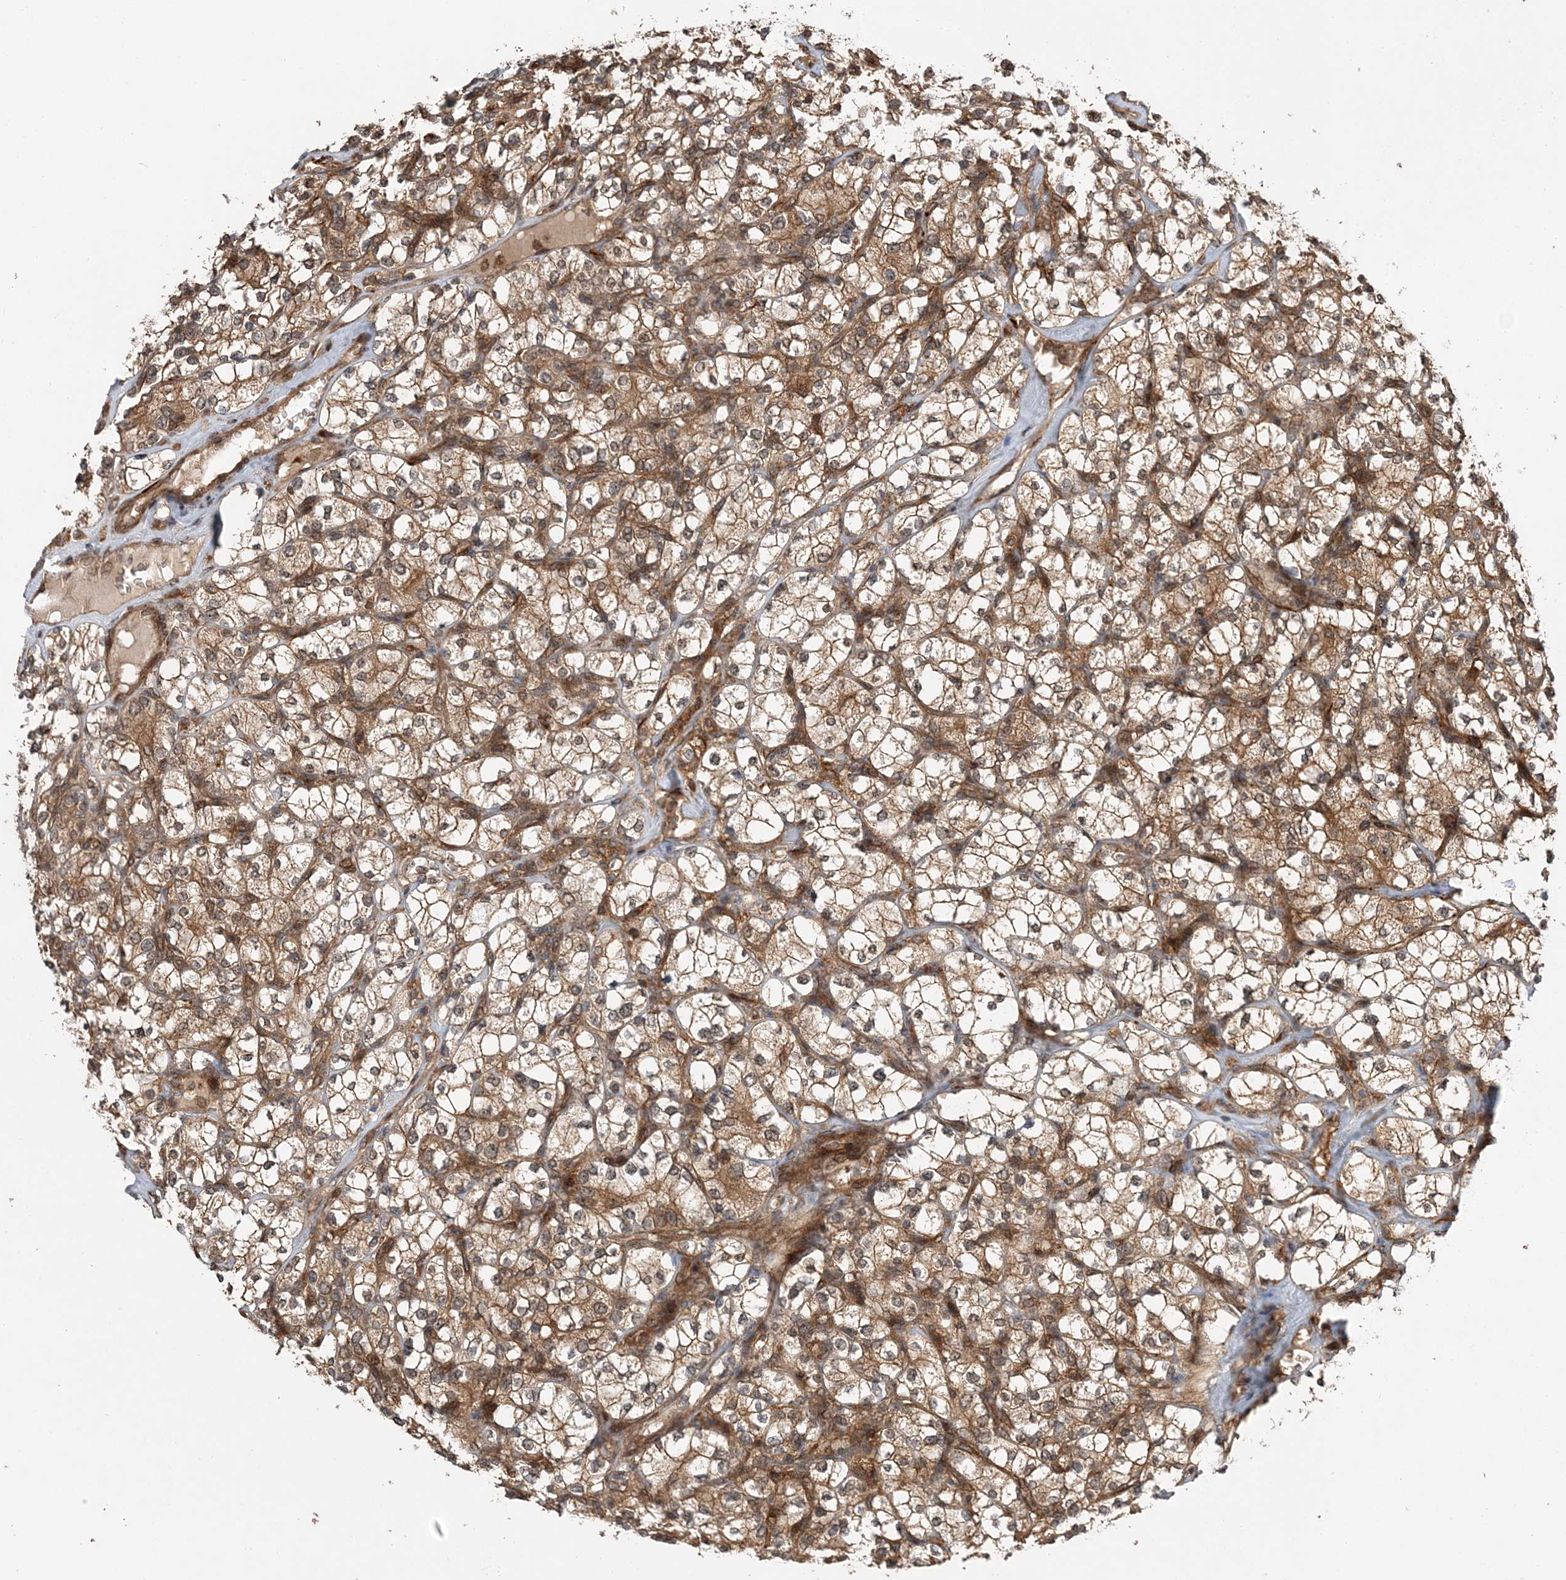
{"staining": {"intensity": "moderate", "quantity": ">75%", "location": "cytoplasmic/membranous,nuclear"}, "tissue": "renal cancer", "cell_type": "Tumor cells", "image_type": "cancer", "snomed": [{"axis": "morphology", "description": "Adenocarcinoma, NOS"}, {"axis": "topography", "description": "Kidney"}], "caption": "A histopathology image of adenocarcinoma (renal) stained for a protein demonstrates moderate cytoplasmic/membranous and nuclear brown staining in tumor cells. (DAB IHC, brown staining for protein, blue staining for nuclei).", "gene": "UBTD2", "patient": {"sex": "male", "age": 77}}